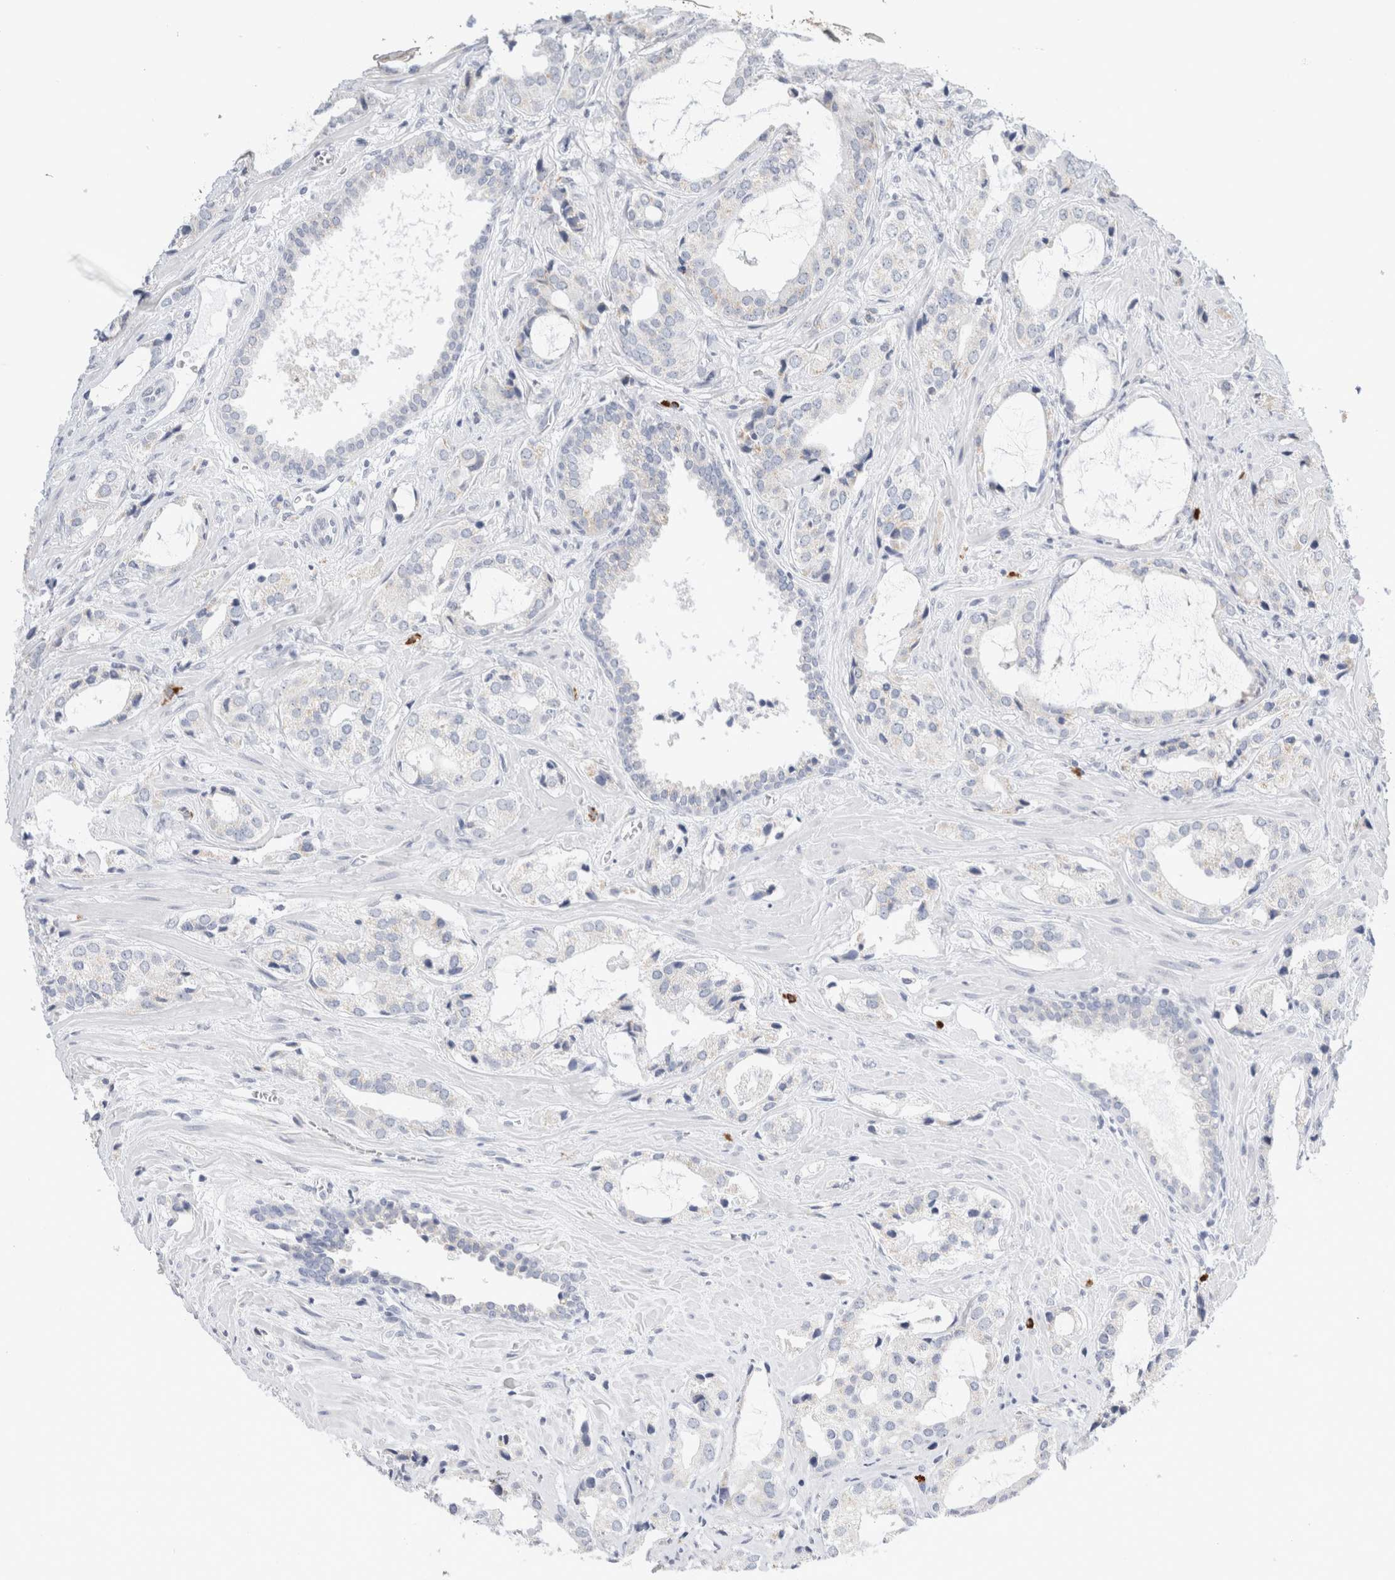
{"staining": {"intensity": "negative", "quantity": "none", "location": "none"}, "tissue": "prostate cancer", "cell_type": "Tumor cells", "image_type": "cancer", "snomed": [{"axis": "morphology", "description": "Adenocarcinoma, High grade"}, {"axis": "topography", "description": "Prostate"}], "caption": "High-grade adenocarcinoma (prostate) was stained to show a protein in brown. There is no significant expression in tumor cells.", "gene": "SLC22A12", "patient": {"sex": "male", "age": 66}}